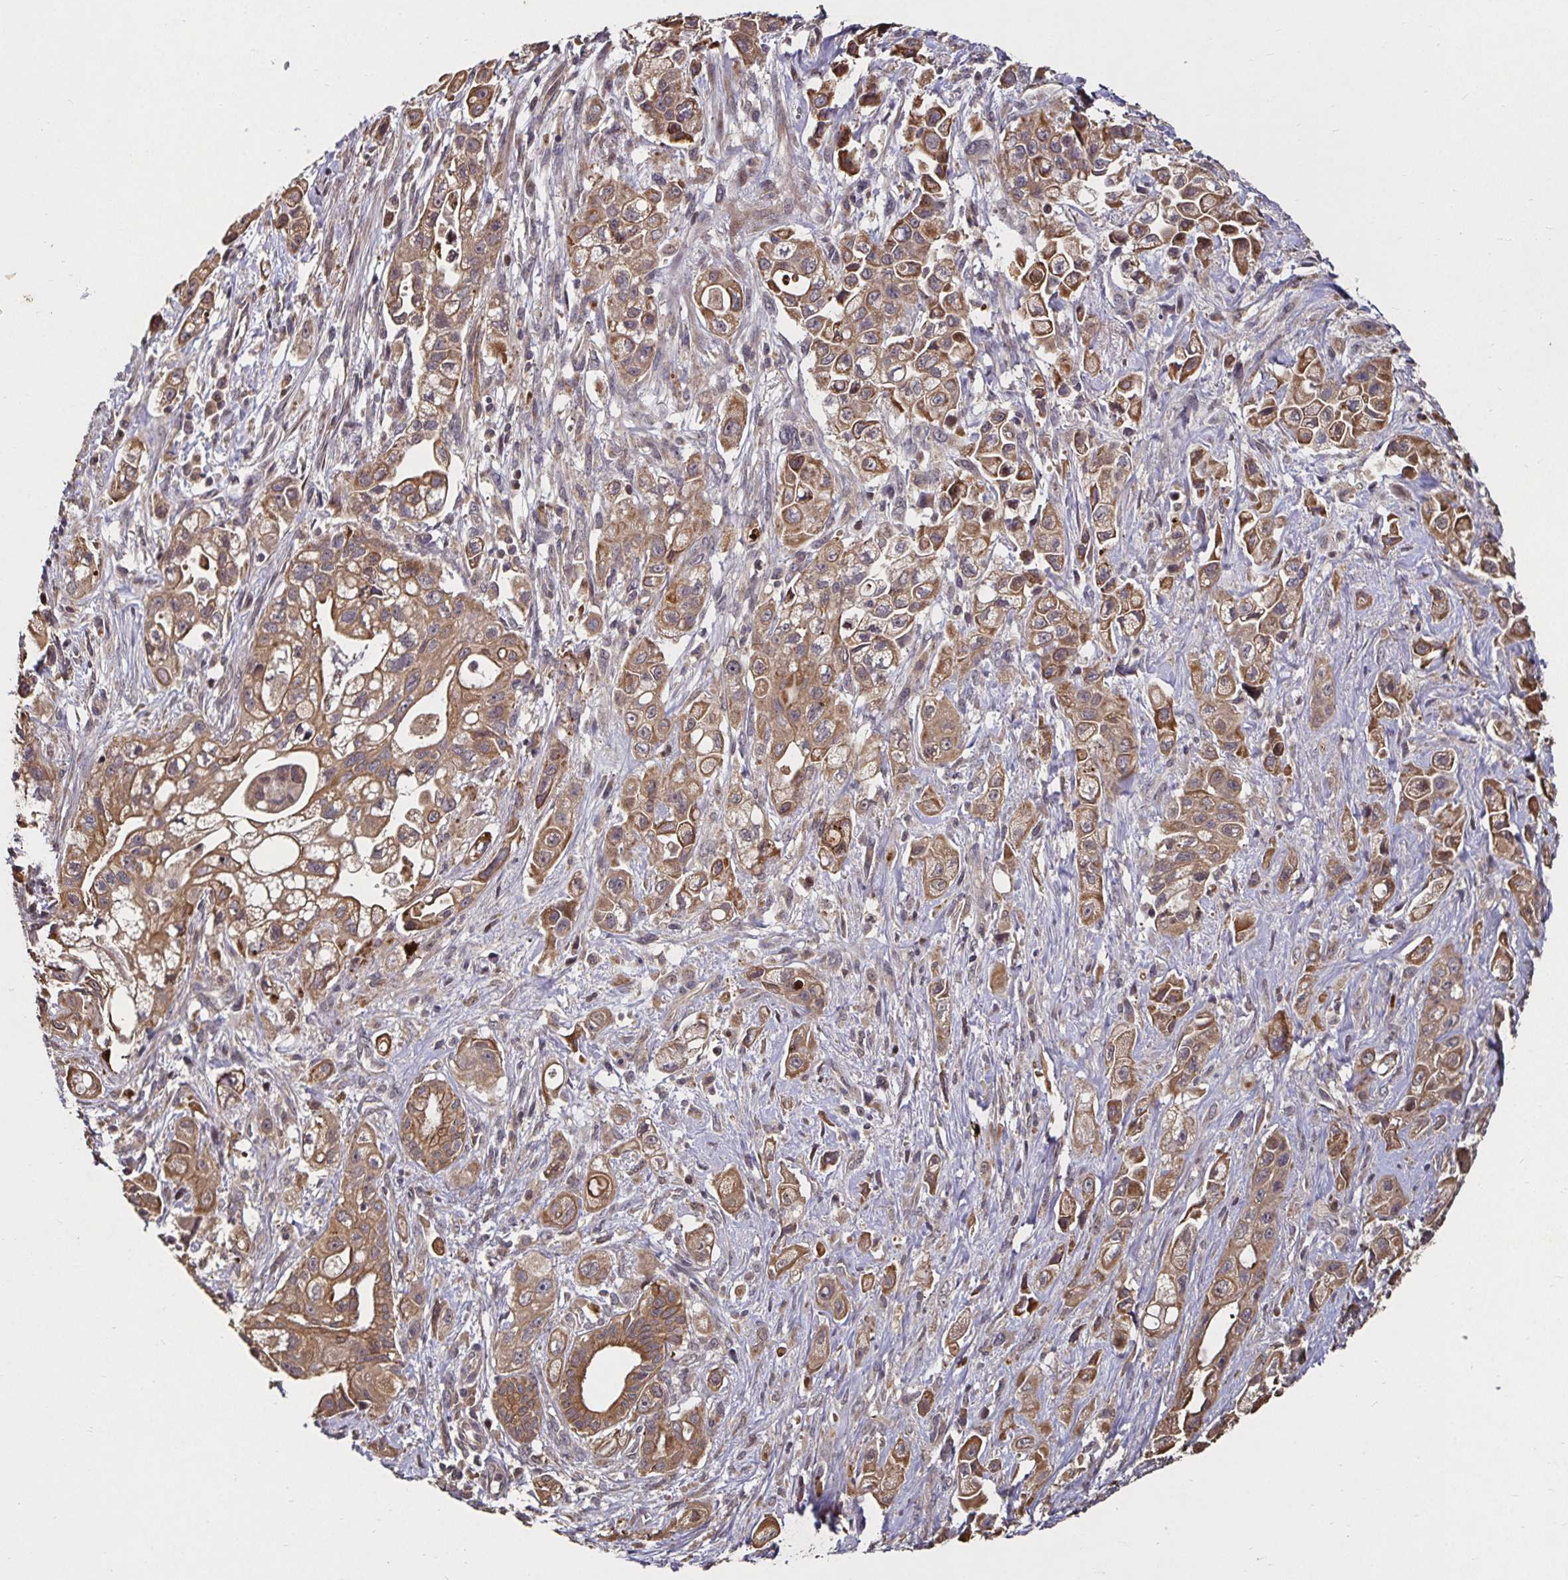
{"staining": {"intensity": "moderate", "quantity": ">75%", "location": "cytoplasmic/membranous"}, "tissue": "pancreatic cancer", "cell_type": "Tumor cells", "image_type": "cancer", "snomed": [{"axis": "morphology", "description": "Adenocarcinoma, NOS"}, {"axis": "topography", "description": "Pancreas"}], "caption": "Pancreatic adenocarcinoma stained with a brown dye demonstrates moderate cytoplasmic/membranous positive expression in approximately >75% of tumor cells.", "gene": "SMYD3", "patient": {"sex": "female", "age": 66}}